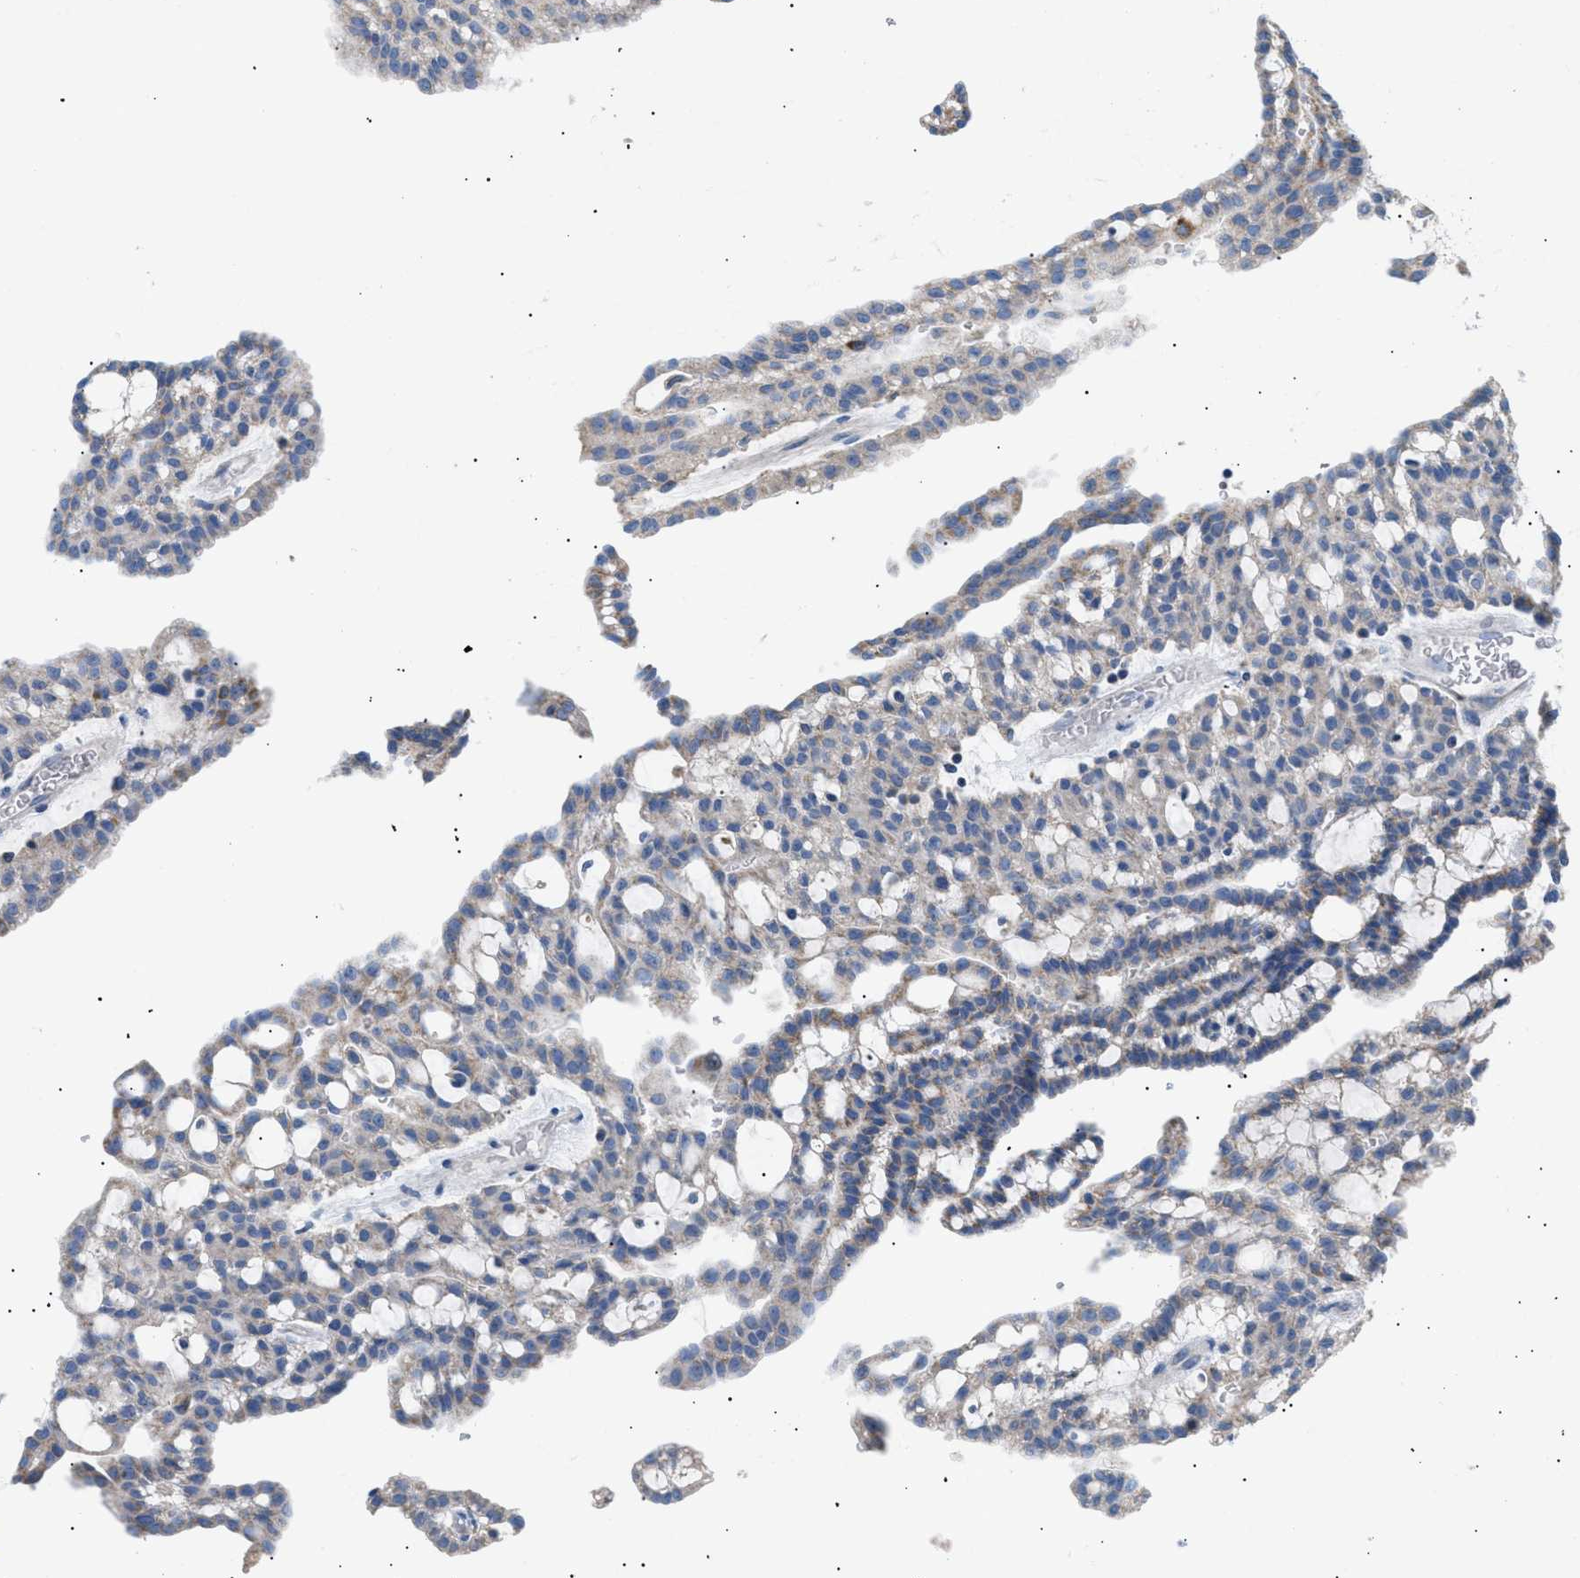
{"staining": {"intensity": "weak", "quantity": "<25%", "location": "cytoplasmic/membranous"}, "tissue": "renal cancer", "cell_type": "Tumor cells", "image_type": "cancer", "snomed": [{"axis": "morphology", "description": "Adenocarcinoma, NOS"}, {"axis": "topography", "description": "Kidney"}], "caption": "Immunohistochemistry of adenocarcinoma (renal) exhibits no staining in tumor cells. (Stains: DAB immunohistochemistry (IHC) with hematoxylin counter stain, Microscopy: brightfield microscopy at high magnification).", "gene": "ILDR1", "patient": {"sex": "male", "age": 63}}